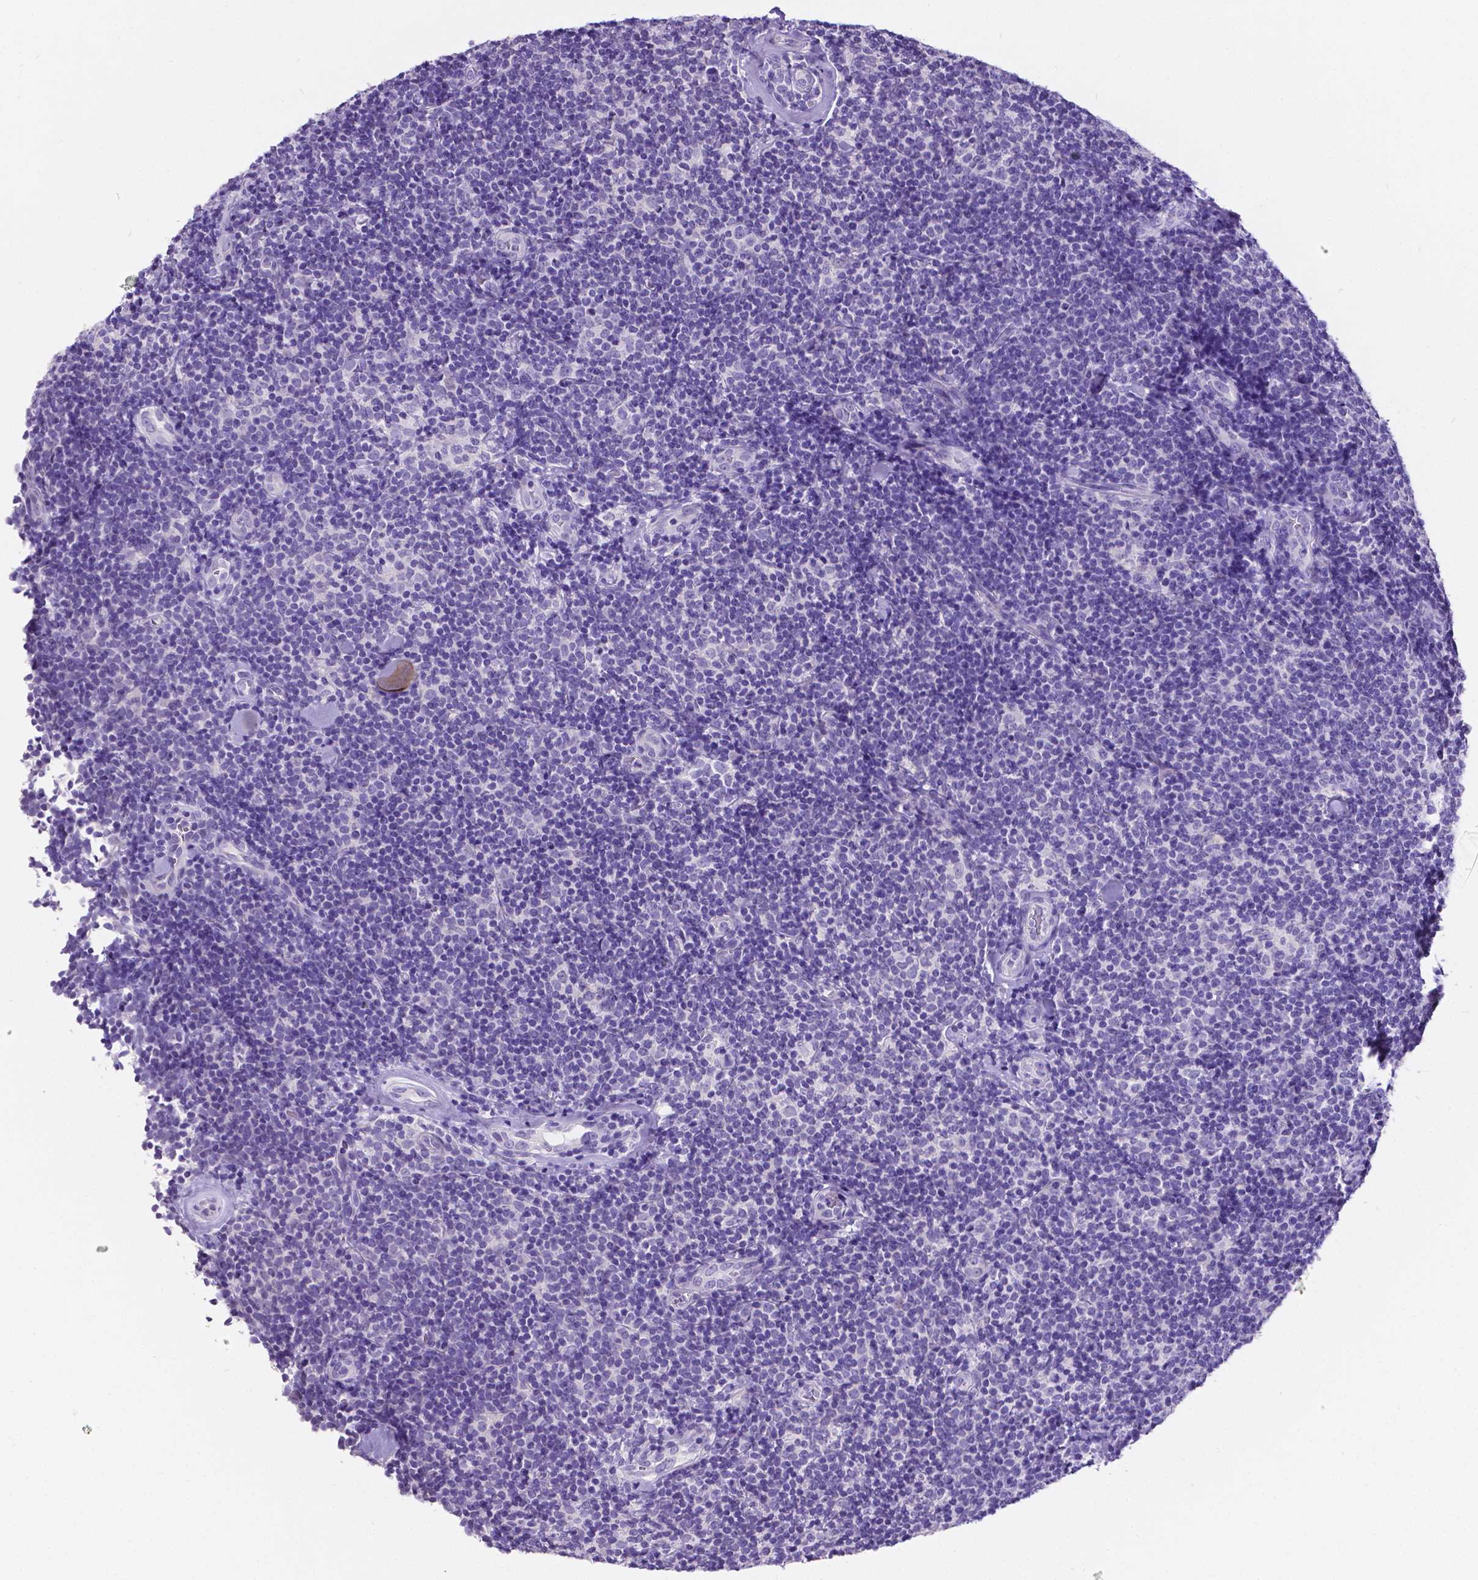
{"staining": {"intensity": "negative", "quantity": "none", "location": "none"}, "tissue": "lymphoma", "cell_type": "Tumor cells", "image_type": "cancer", "snomed": [{"axis": "morphology", "description": "Malignant lymphoma, non-Hodgkin's type, Low grade"}, {"axis": "topography", "description": "Lymph node"}], "caption": "Lymphoma was stained to show a protein in brown. There is no significant staining in tumor cells.", "gene": "SATB2", "patient": {"sex": "female", "age": 56}}